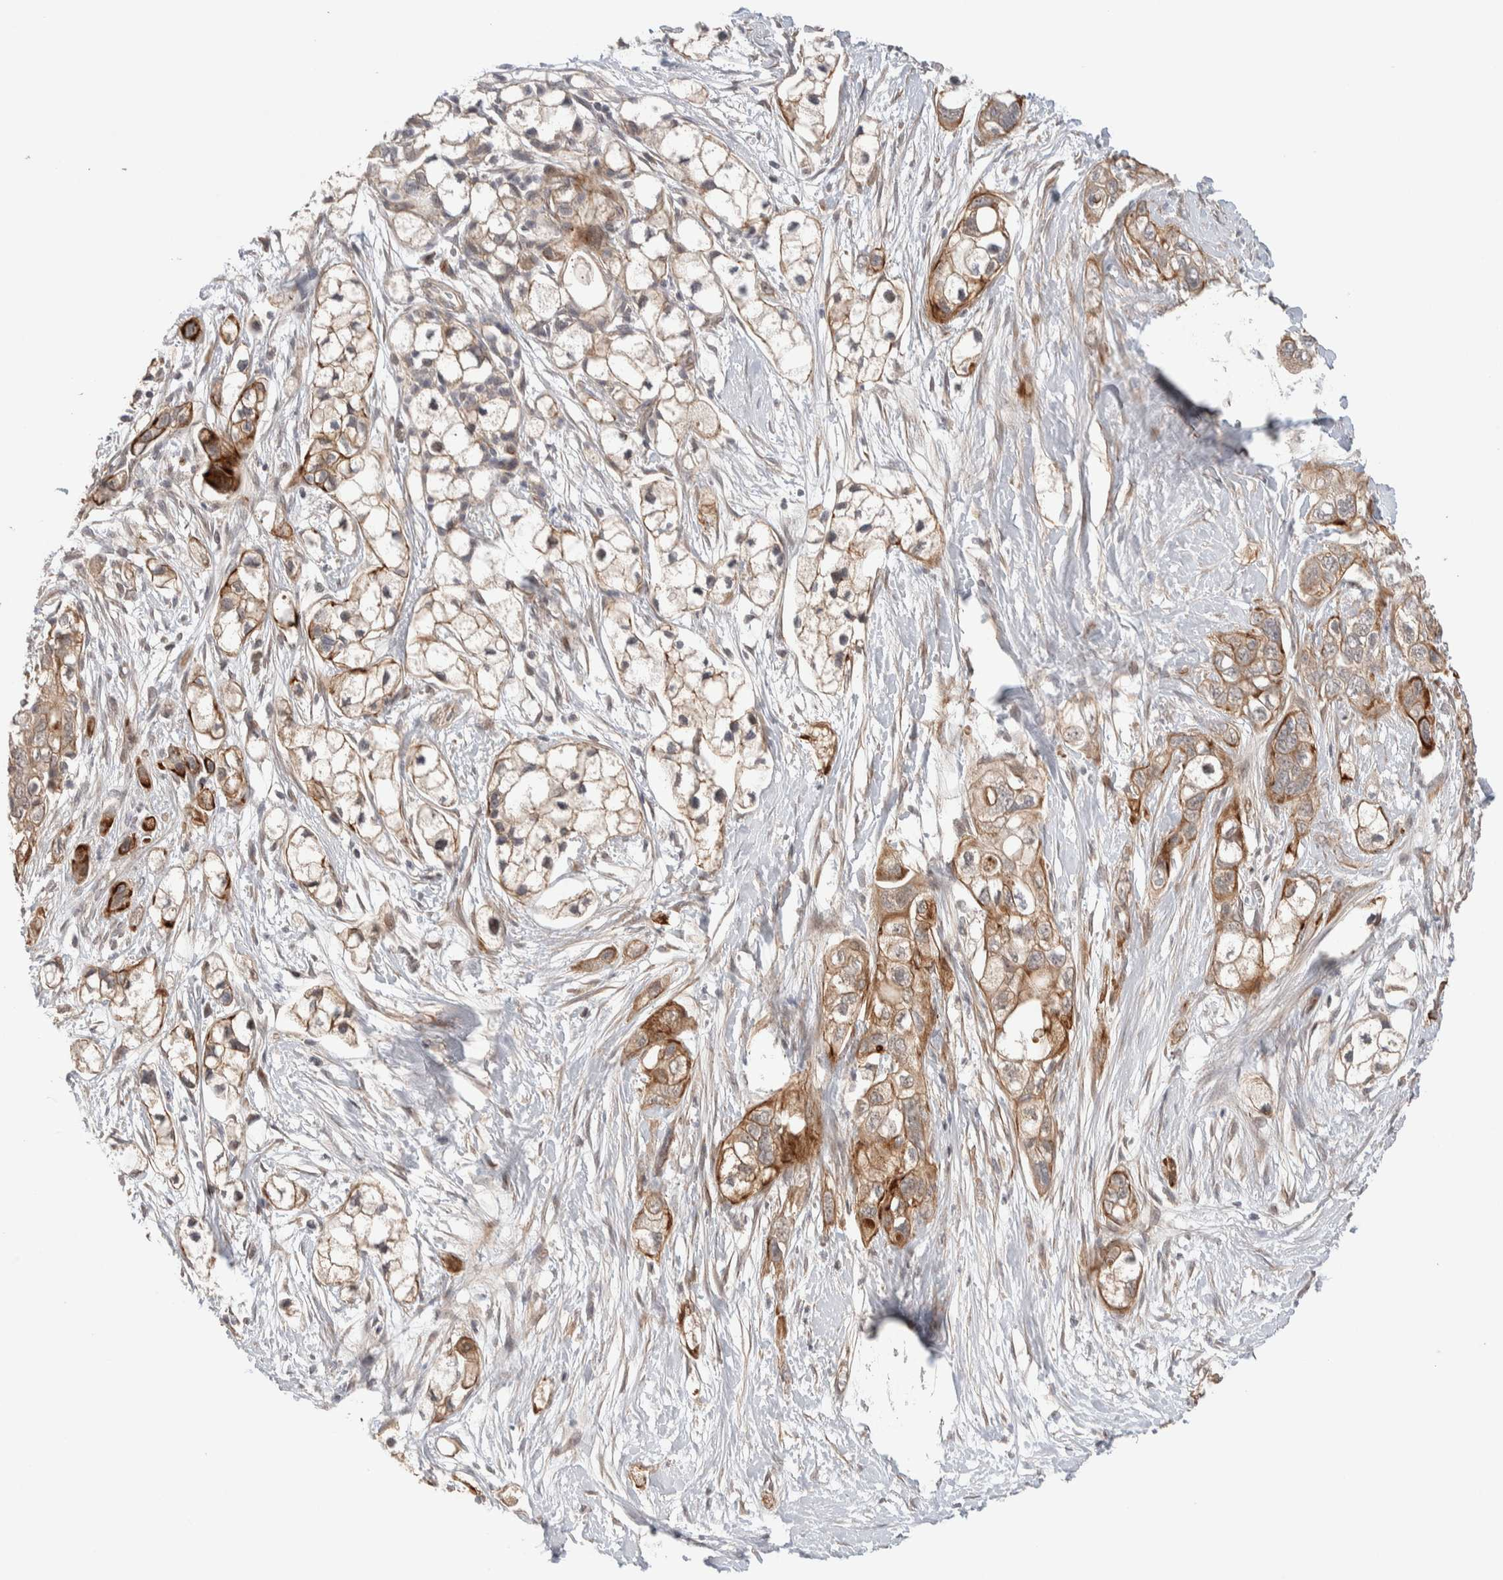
{"staining": {"intensity": "moderate", "quantity": "25%-75%", "location": "cytoplasmic/membranous"}, "tissue": "pancreatic cancer", "cell_type": "Tumor cells", "image_type": "cancer", "snomed": [{"axis": "morphology", "description": "Adenocarcinoma, NOS"}, {"axis": "topography", "description": "Pancreas"}], "caption": "Approximately 25%-75% of tumor cells in human pancreatic cancer reveal moderate cytoplasmic/membranous protein positivity as visualized by brown immunohistochemical staining.", "gene": "PRDM15", "patient": {"sex": "male", "age": 74}}